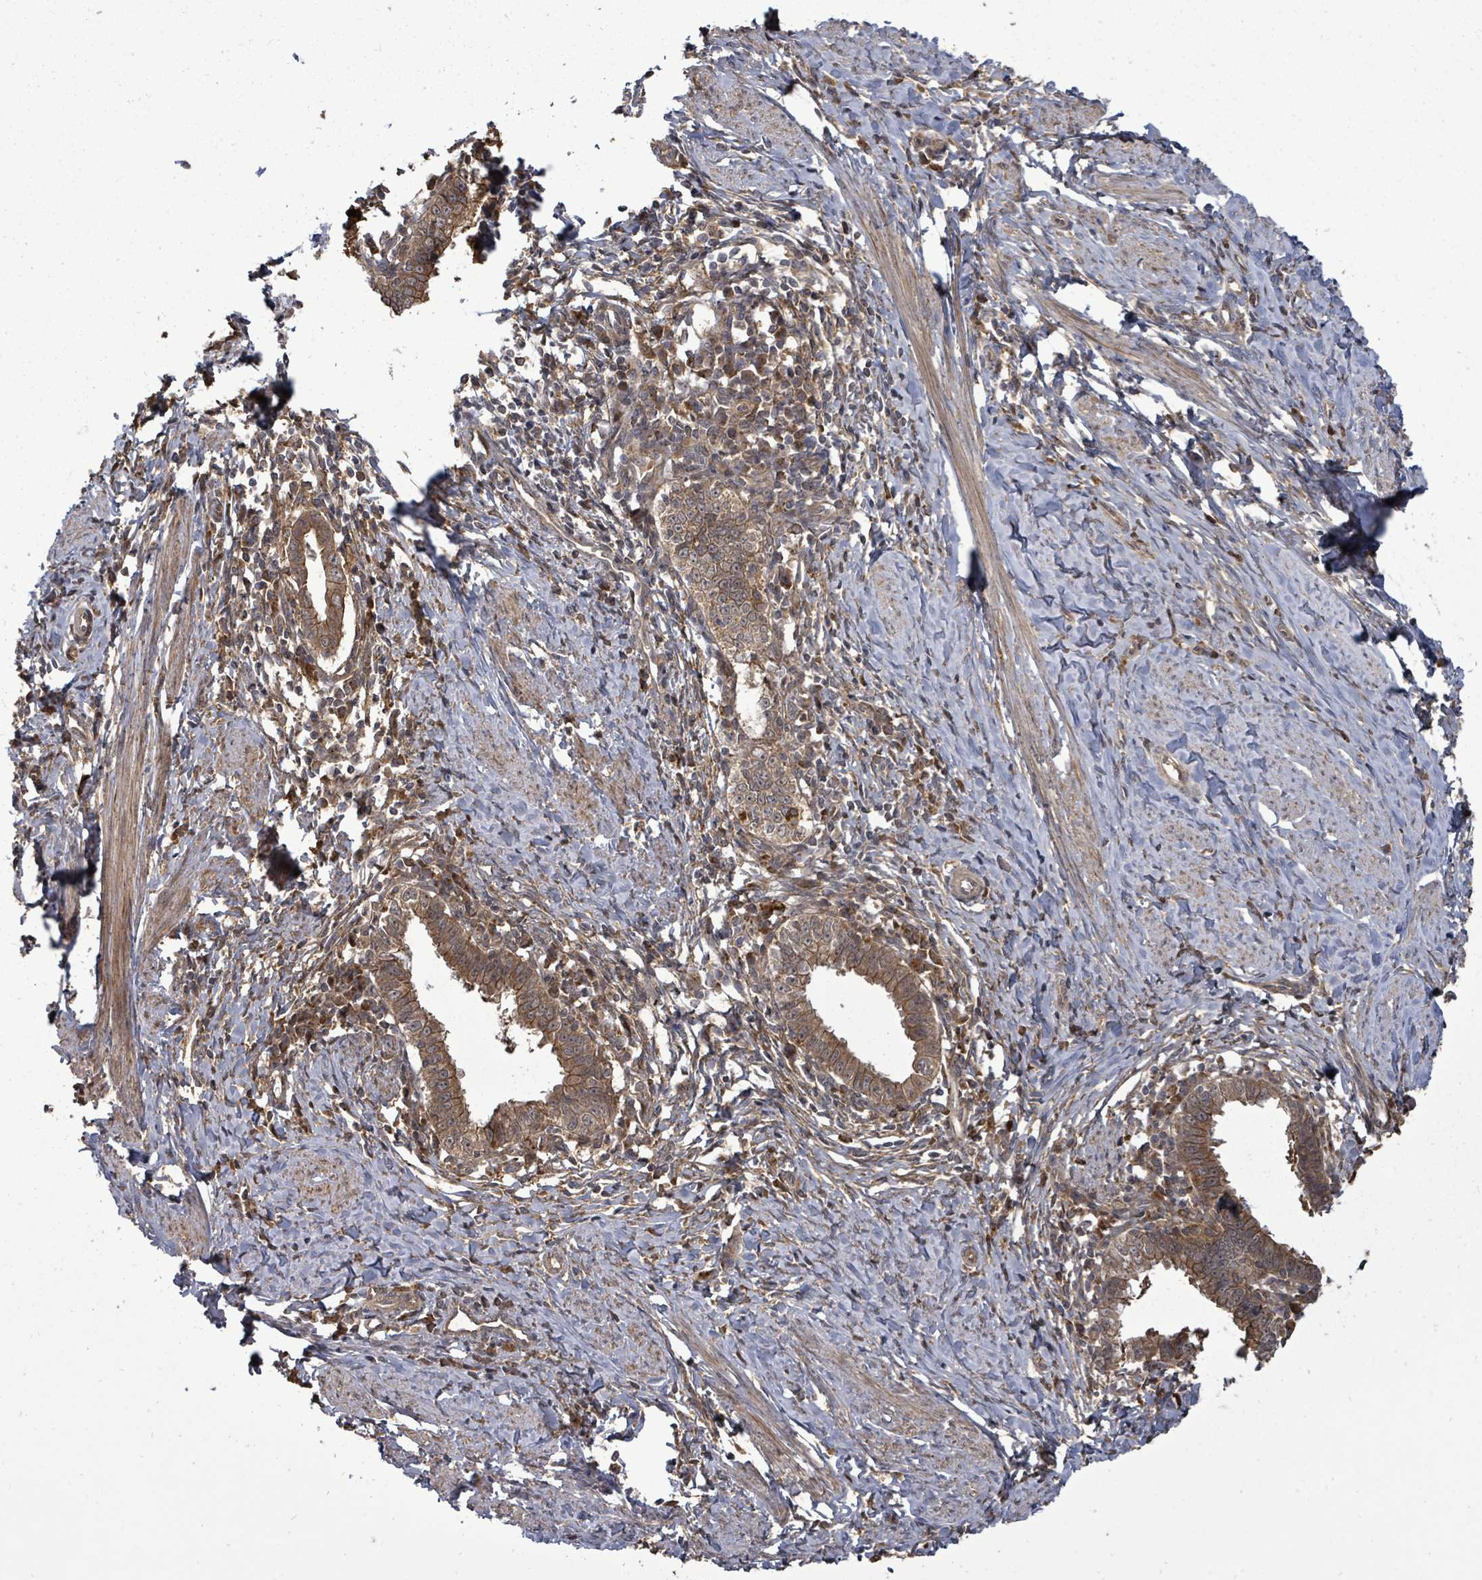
{"staining": {"intensity": "moderate", "quantity": ">75%", "location": "cytoplasmic/membranous"}, "tissue": "cervical cancer", "cell_type": "Tumor cells", "image_type": "cancer", "snomed": [{"axis": "morphology", "description": "Adenocarcinoma, NOS"}, {"axis": "topography", "description": "Cervix"}], "caption": "There is medium levels of moderate cytoplasmic/membranous expression in tumor cells of cervical cancer, as demonstrated by immunohistochemical staining (brown color).", "gene": "EIF3C", "patient": {"sex": "female", "age": 36}}